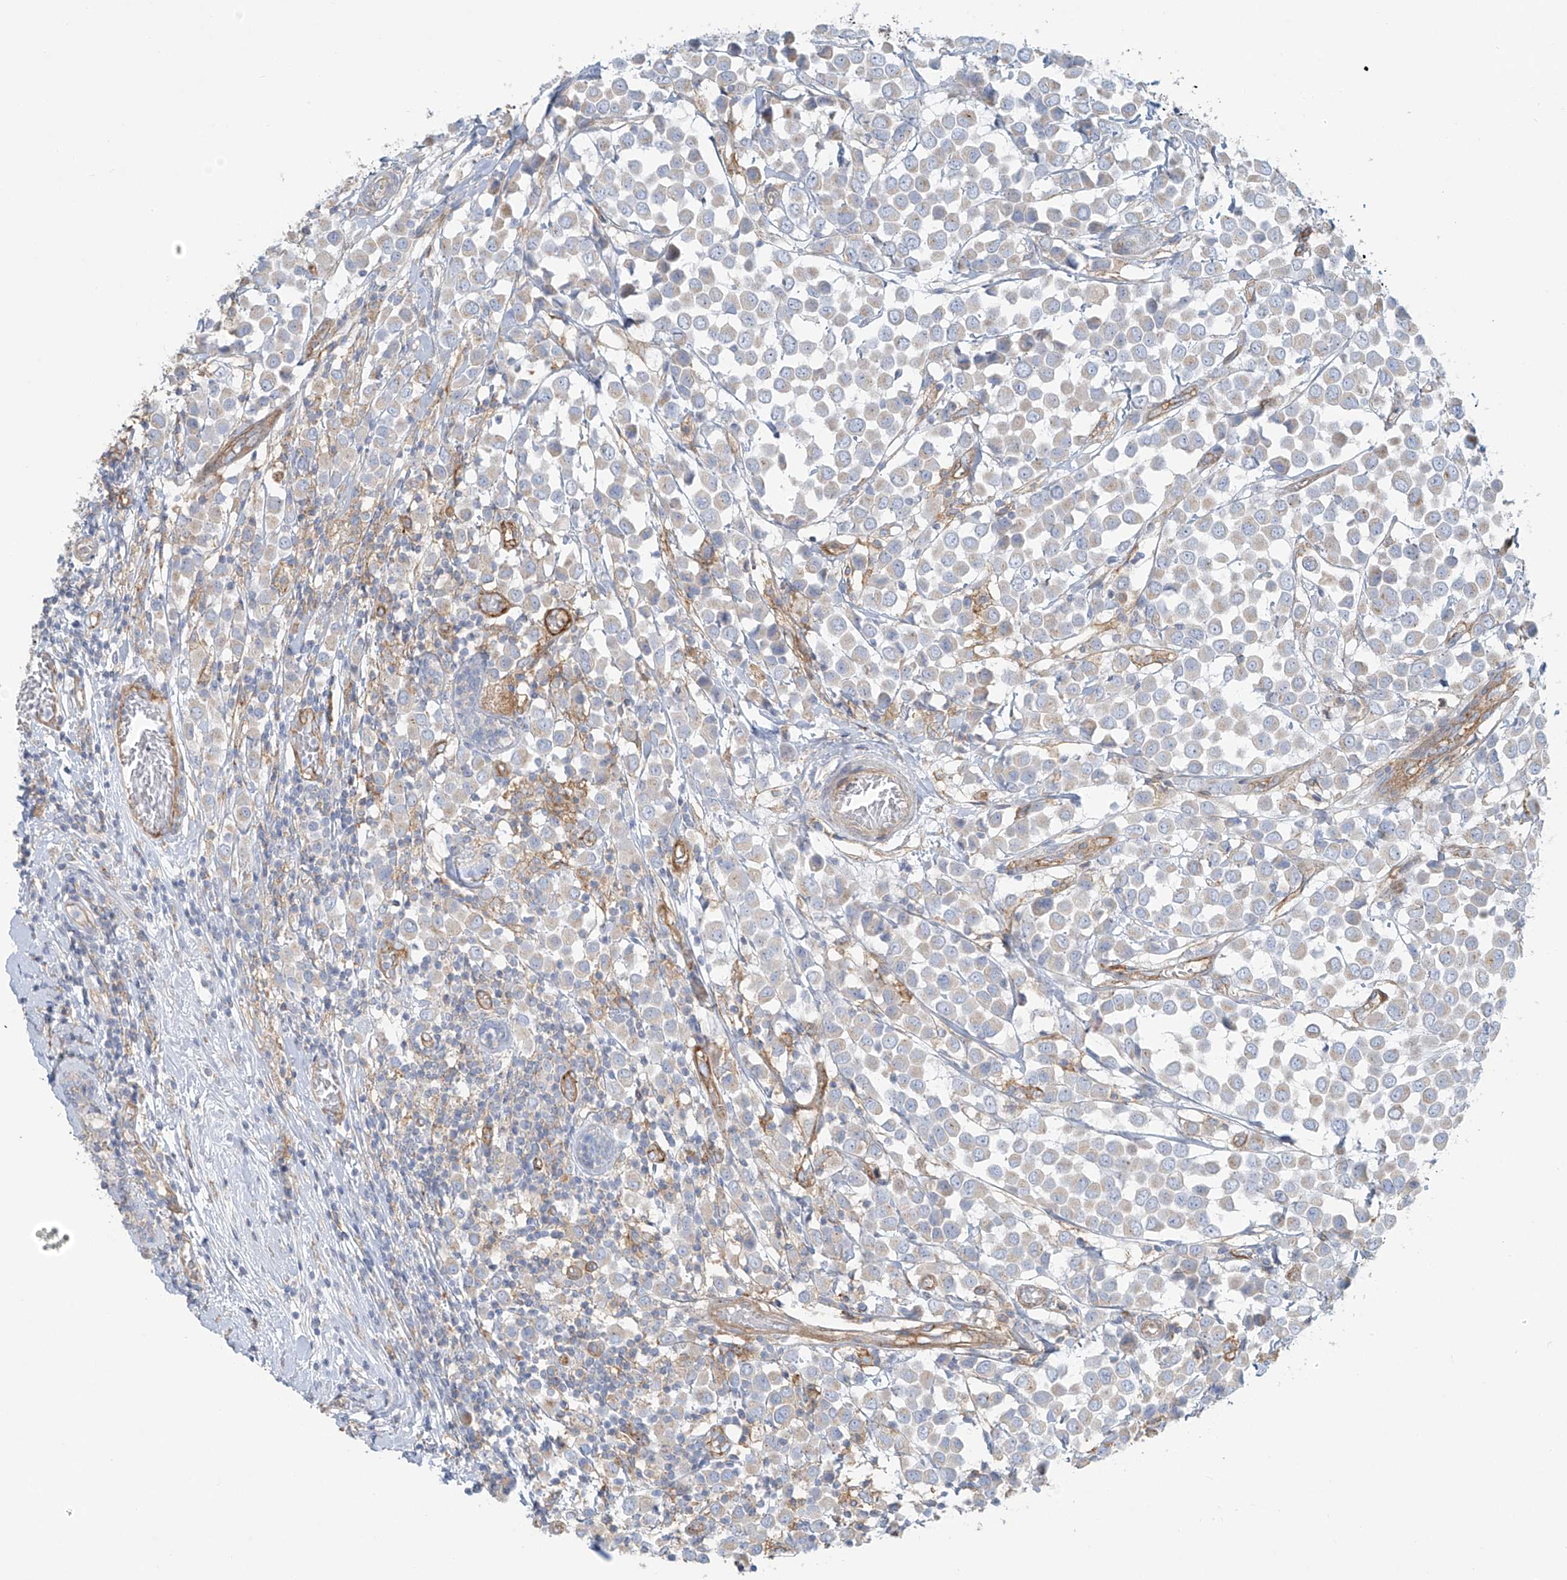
{"staining": {"intensity": "negative", "quantity": "none", "location": "none"}, "tissue": "breast cancer", "cell_type": "Tumor cells", "image_type": "cancer", "snomed": [{"axis": "morphology", "description": "Duct carcinoma"}, {"axis": "topography", "description": "Breast"}], "caption": "This is a micrograph of IHC staining of breast invasive ductal carcinoma, which shows no staining in tumor cells.", "gene": "VAMP5", "patient": {"sex": "female", "age": 61}}